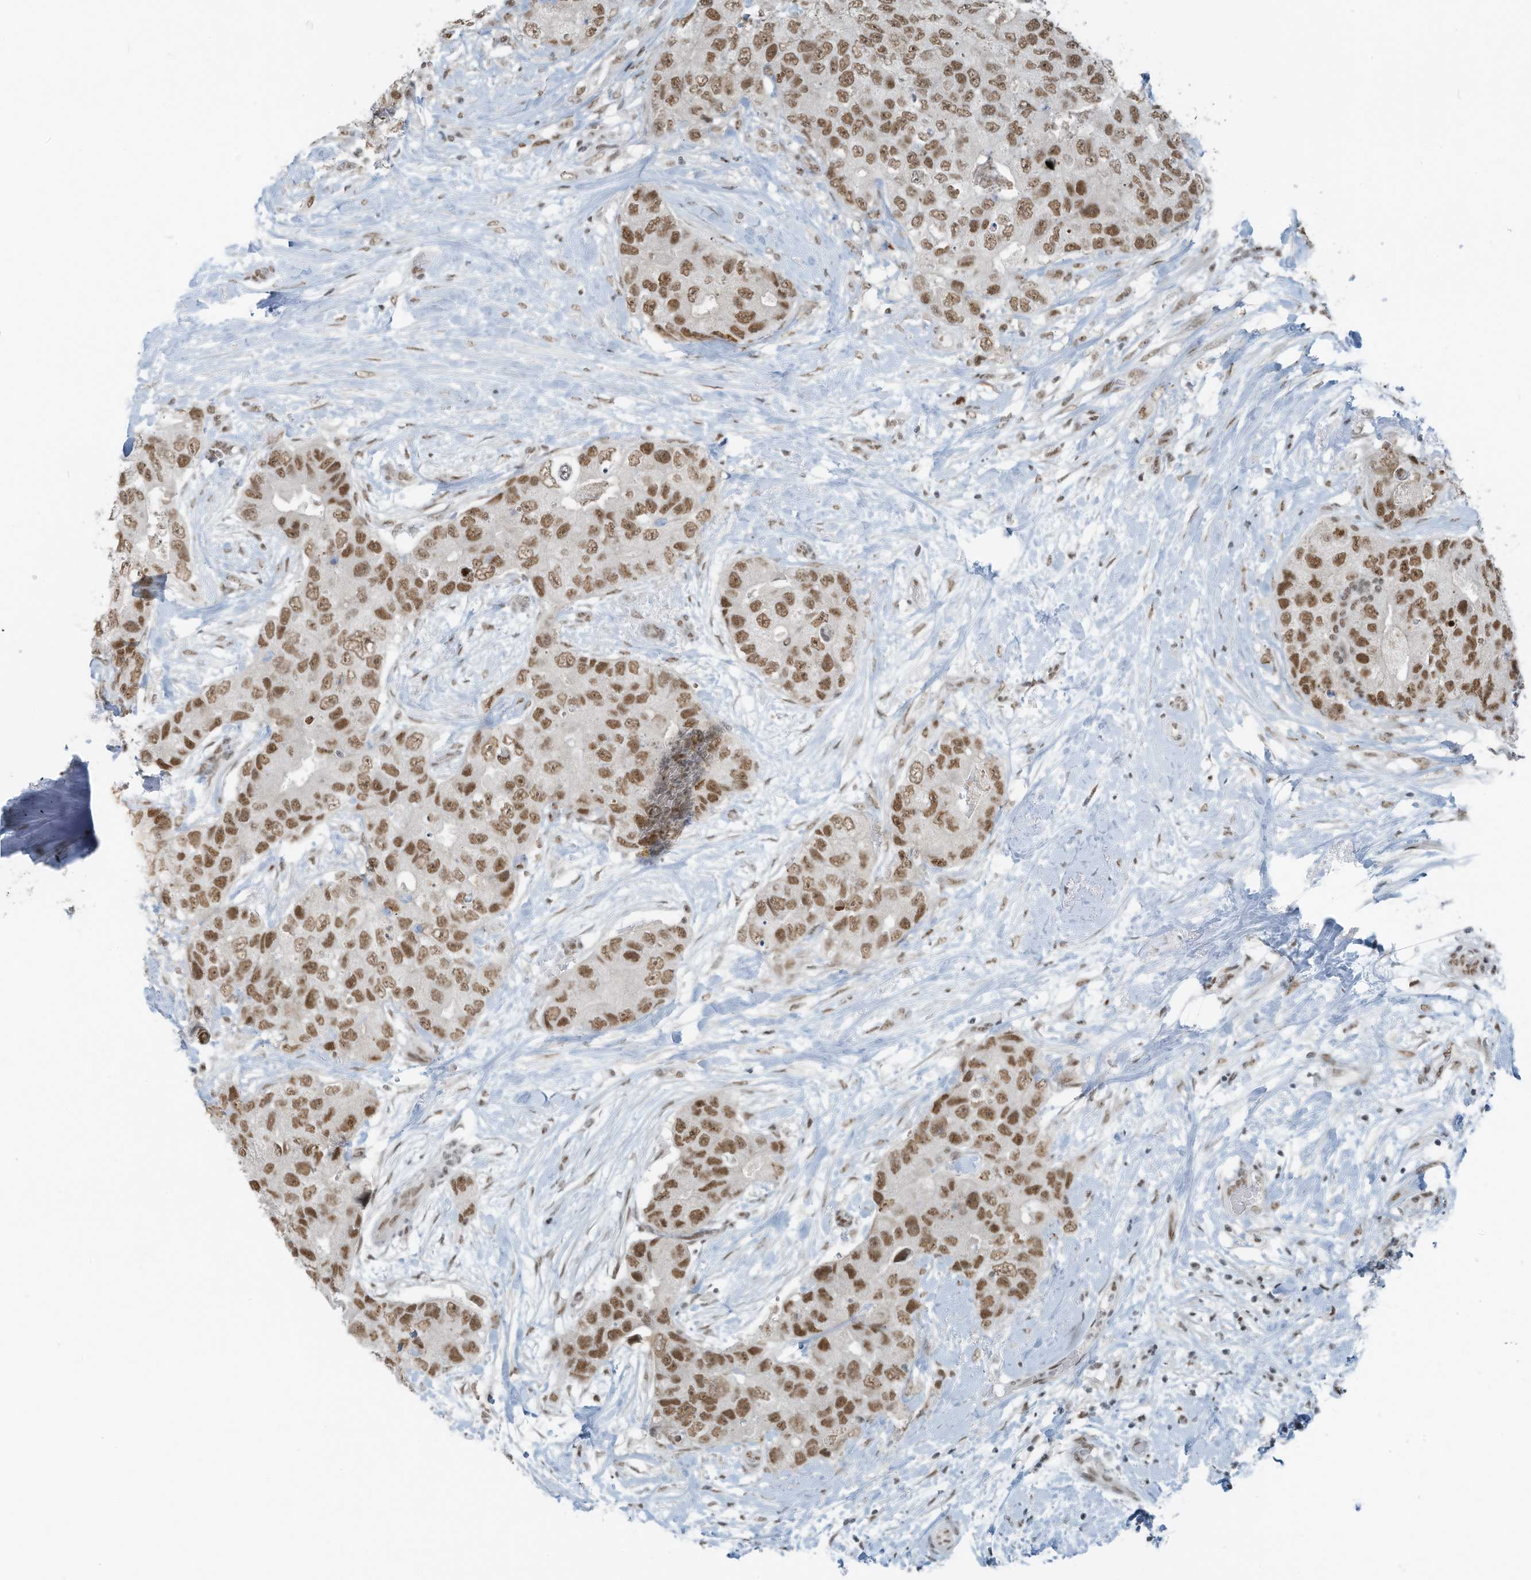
{"staining": {"intensity": "moderate", "quantity": ">75%", "location": "nuclear"}, "tissue": "breast cancer", "cell_type": "Tumor cells", "image_type": "cancer", "snomed": [{"axis": "morphology", "description": "Duct carcinoma"}, {"axis": "topography", "description": "Breast"}], "caption": "Immunohistochemistry (IHC) (DAB (3,3'-diaminobenzidine)) staining of breast intraductal carcinoma reveals moderate nuclear protein staining in approximately >75% of tumor cells. Immunohistochemistry stains the protein in brown and the nuclei are stained blue.", "gene": "WRNIP1", "patient": {"sex": "female", "age": 62}}